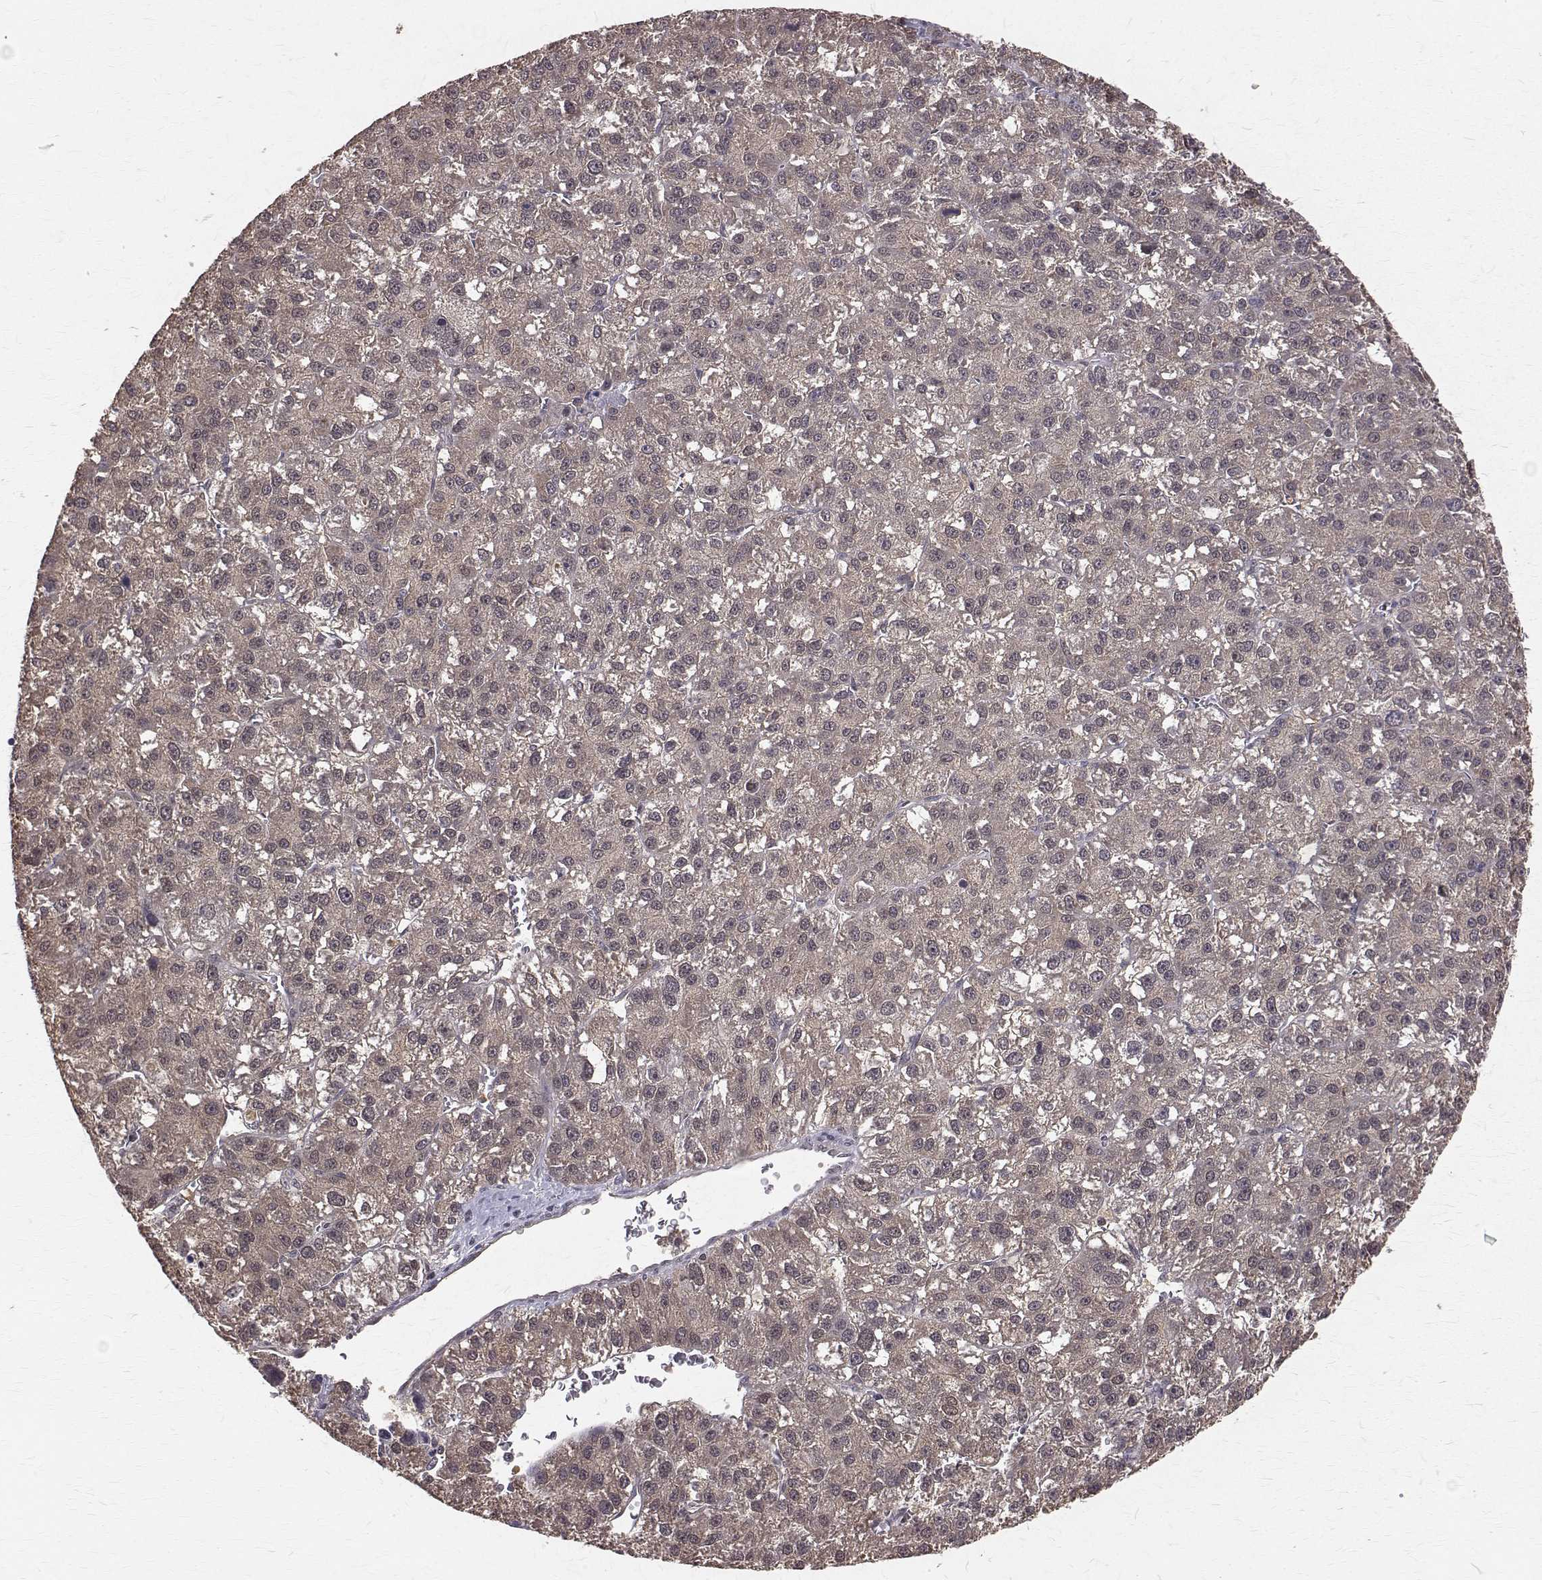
{"staining": {"intensity": "weak", "quantity": "25%-75%", "location": "cytoplasmic/membranous,nuclear"}, "tissue": "liver cancer", "cell_type": "Tumor cells", "image_type": "cancer", "snomed": [{"axis": "morphology", "description": "Carcinoma, Hepatocellular, NOS"}, {"axis": "topography", "description": "Liver"}], "caption": "Weak cytoplasmic/membranous and nuclear positivity is identified in approximately 25%-75% of tumor cells in liver cancer (hepatocellular carcinoma). The staining is performed using DAB (3,3'-diaminobenzidine) brown chromogen to label protein expression. The nuclei are counter-stained blue using hematoxylin.", "gene": "NIF3L1", "patient": {"sex": "female", "age": 70}}